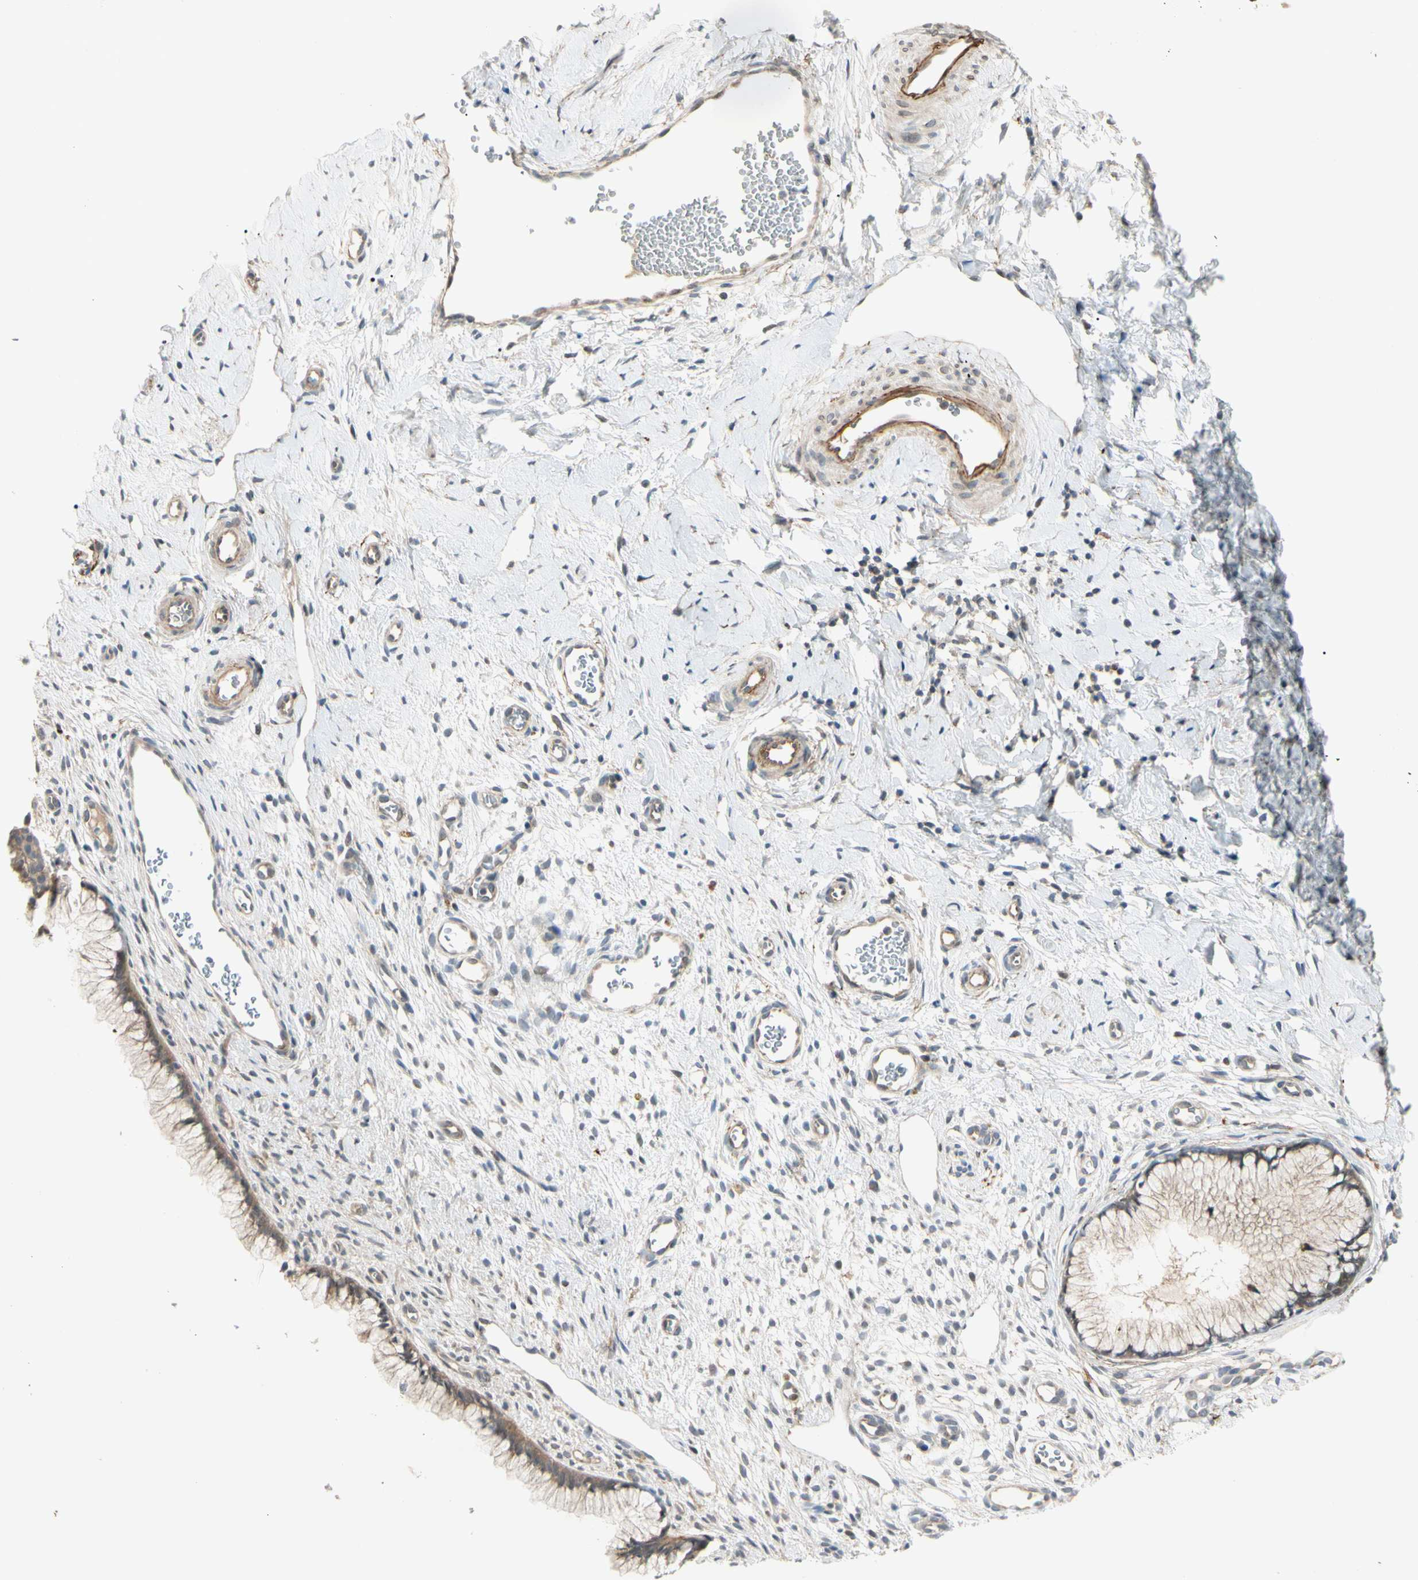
{"staining": {"intensity": "moderate", "quantity": ">75%", "location": "cytoplasmic/membranous"}, "tissue": "cervix", "cell_type": "Glandular cells", "image_type": "normal", "snomed": [{"axis": "morphology", "description": "Normal tissue, NOS"}, {"axis": "topography", "description": "Cervix"}], "caption": "High-power microscopy captured an IHC image of normal cervix, revealing moderate cytoplasmic/membranous staining in approximately >75% of glandular cells. Using DAB (brown) and hematoxylin (blue) stains, captured at high magnification using brightfield microscopy.", "gene": "F2R", "patient": {"sex": "female", "age": 65}}